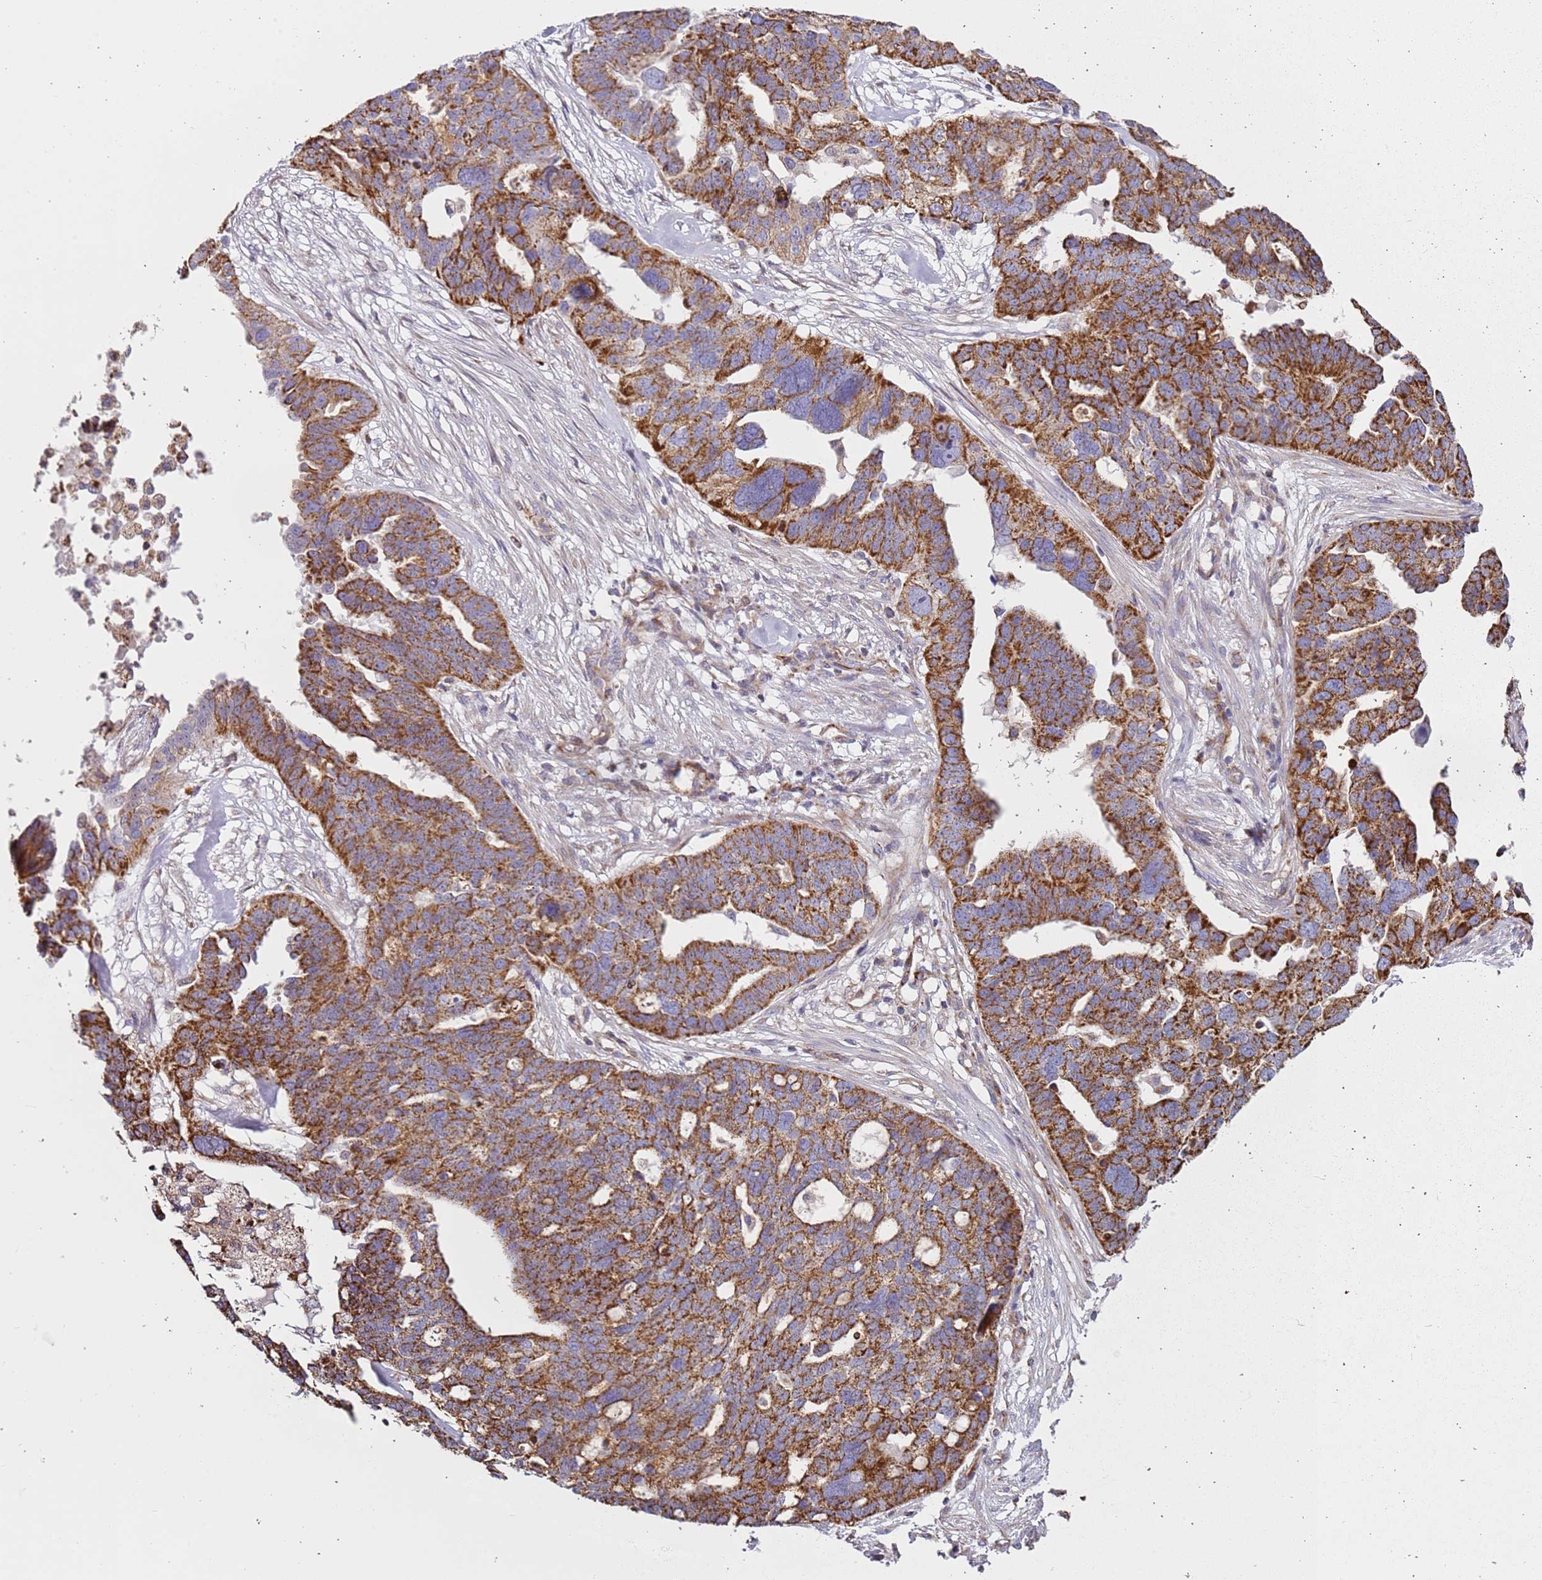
{"staining": {"intensity": "strong", "quantity": ">75%", "location": "cytoplasmic/membranous"}, "tissue": "ovarian cancer", "cell_type": "Tumor cells", "image_type": "cancer", "snomed": [{"axis": "morphology", "description": "Cystadenocarcinoma, serous, NOS"}, {"axis": "topography", "description": "Ovary"}], "caption": "DAB (3,3'-diaminobenzidine) immunohistochemical staining of ovarian cancer demonstrates strong cytoplasmic/membranous protein positivity in about >75% of tumor cells. The staining is performed using DAB (3,3'-diaminobenzidine) brown chromogen to label protein expression. The nuclei are counter-stained blue using hematoxylin.", "gene": "ALS2", "patient": {"sex": "female", "age": 59}}